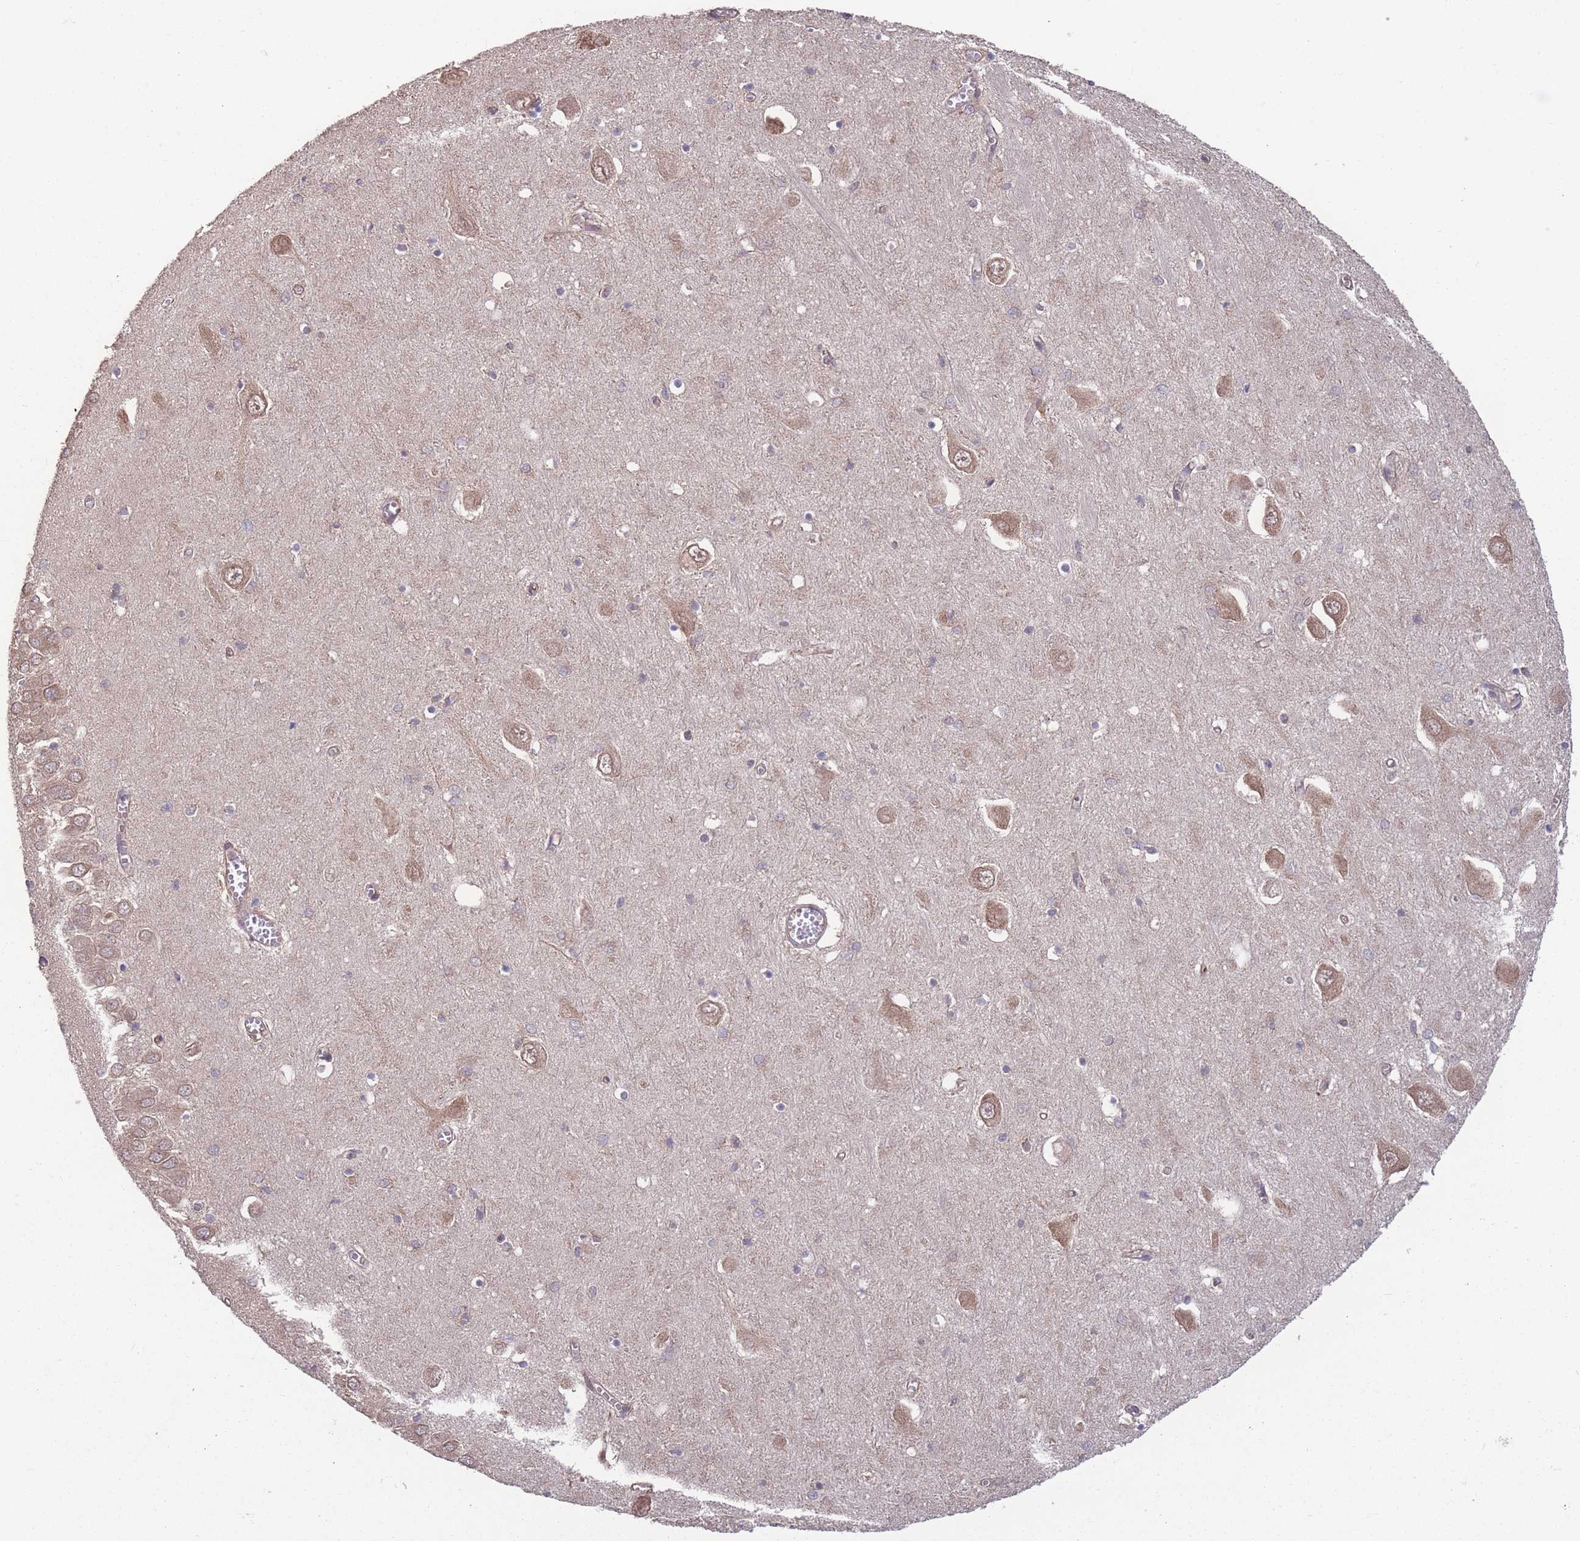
{"staining": {"intensity": "weak", "quantity": "<25%", "location": "cytoplasmic/membranous"}, "tissue": "hippocampus", "cell_type": "Glial cells", "image_type": "normal", "snomed": [{"axis": "morphology", "description": "Normal tissue, NOS"}, {"axis": "topography", "description": "Hippocampus"}], "caption": "This micrograph is of normal hippocampus stained with IHC to label a protein in brown with the nuclei are counter-stained blue. There is no expression in glial cells. (Immunohistochemistry, brightfield microscopy, high magnification).", "gene": "ZPR1", "patient": {"sex": "male", "age": 70}}